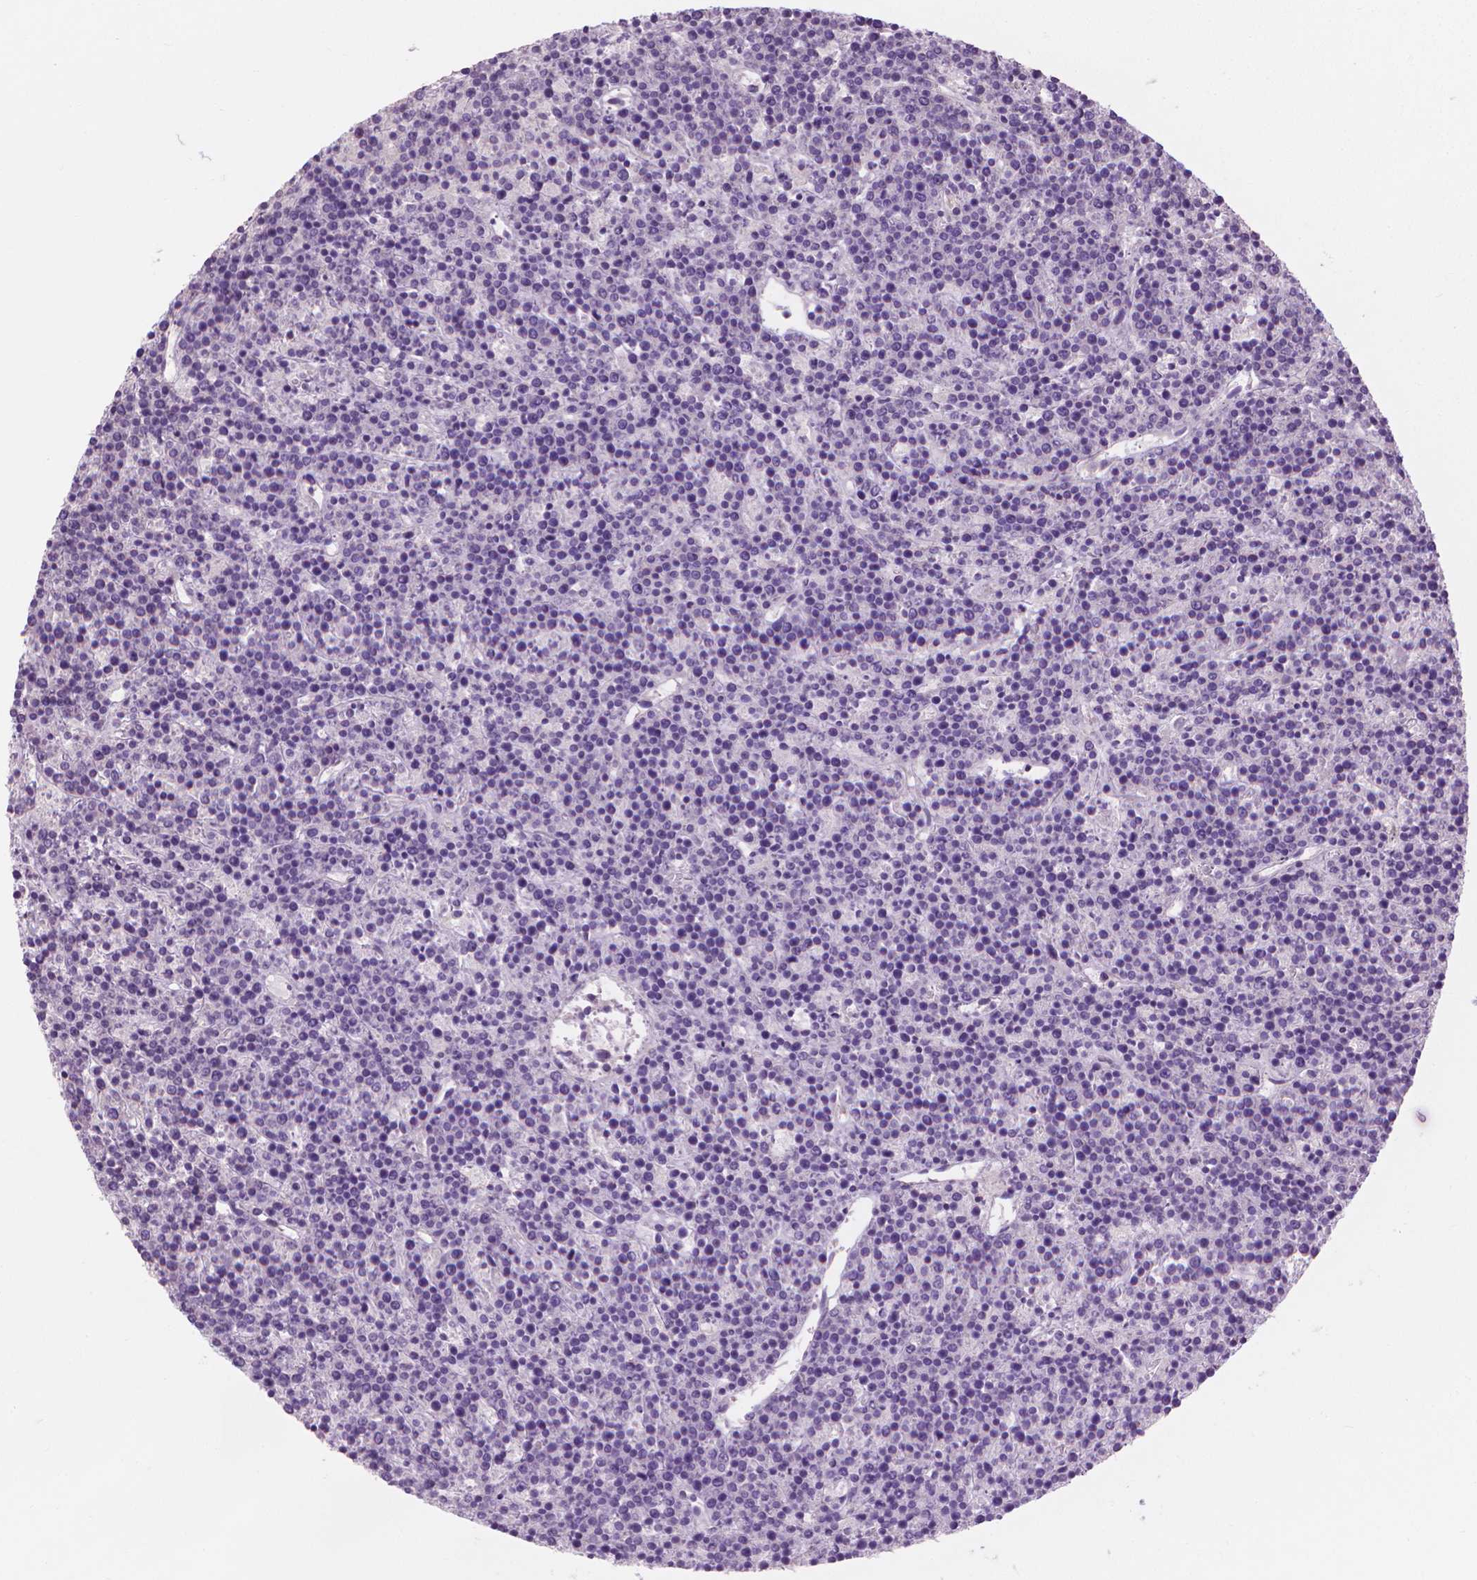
{"staining": {"intensity": "negative", "quantity": "none", "location": "none"}, "tissue": "lymphoma", "cell_type": "Tumor cells", "image_type": "cancer", "snomed": [{"axis": "morphology", "description": "Malignant lymphoma, non-Hodgkin's type, High grade"}, {"axis": "topography", "description": "Ovary"}], "caption": "This is an immunohistochemistry (IHC) histopathology image of lymphoma. There is no positivity in tumor cells.", "gene": "SAXO2", "patient": {"sex": "female", "age": 56}}